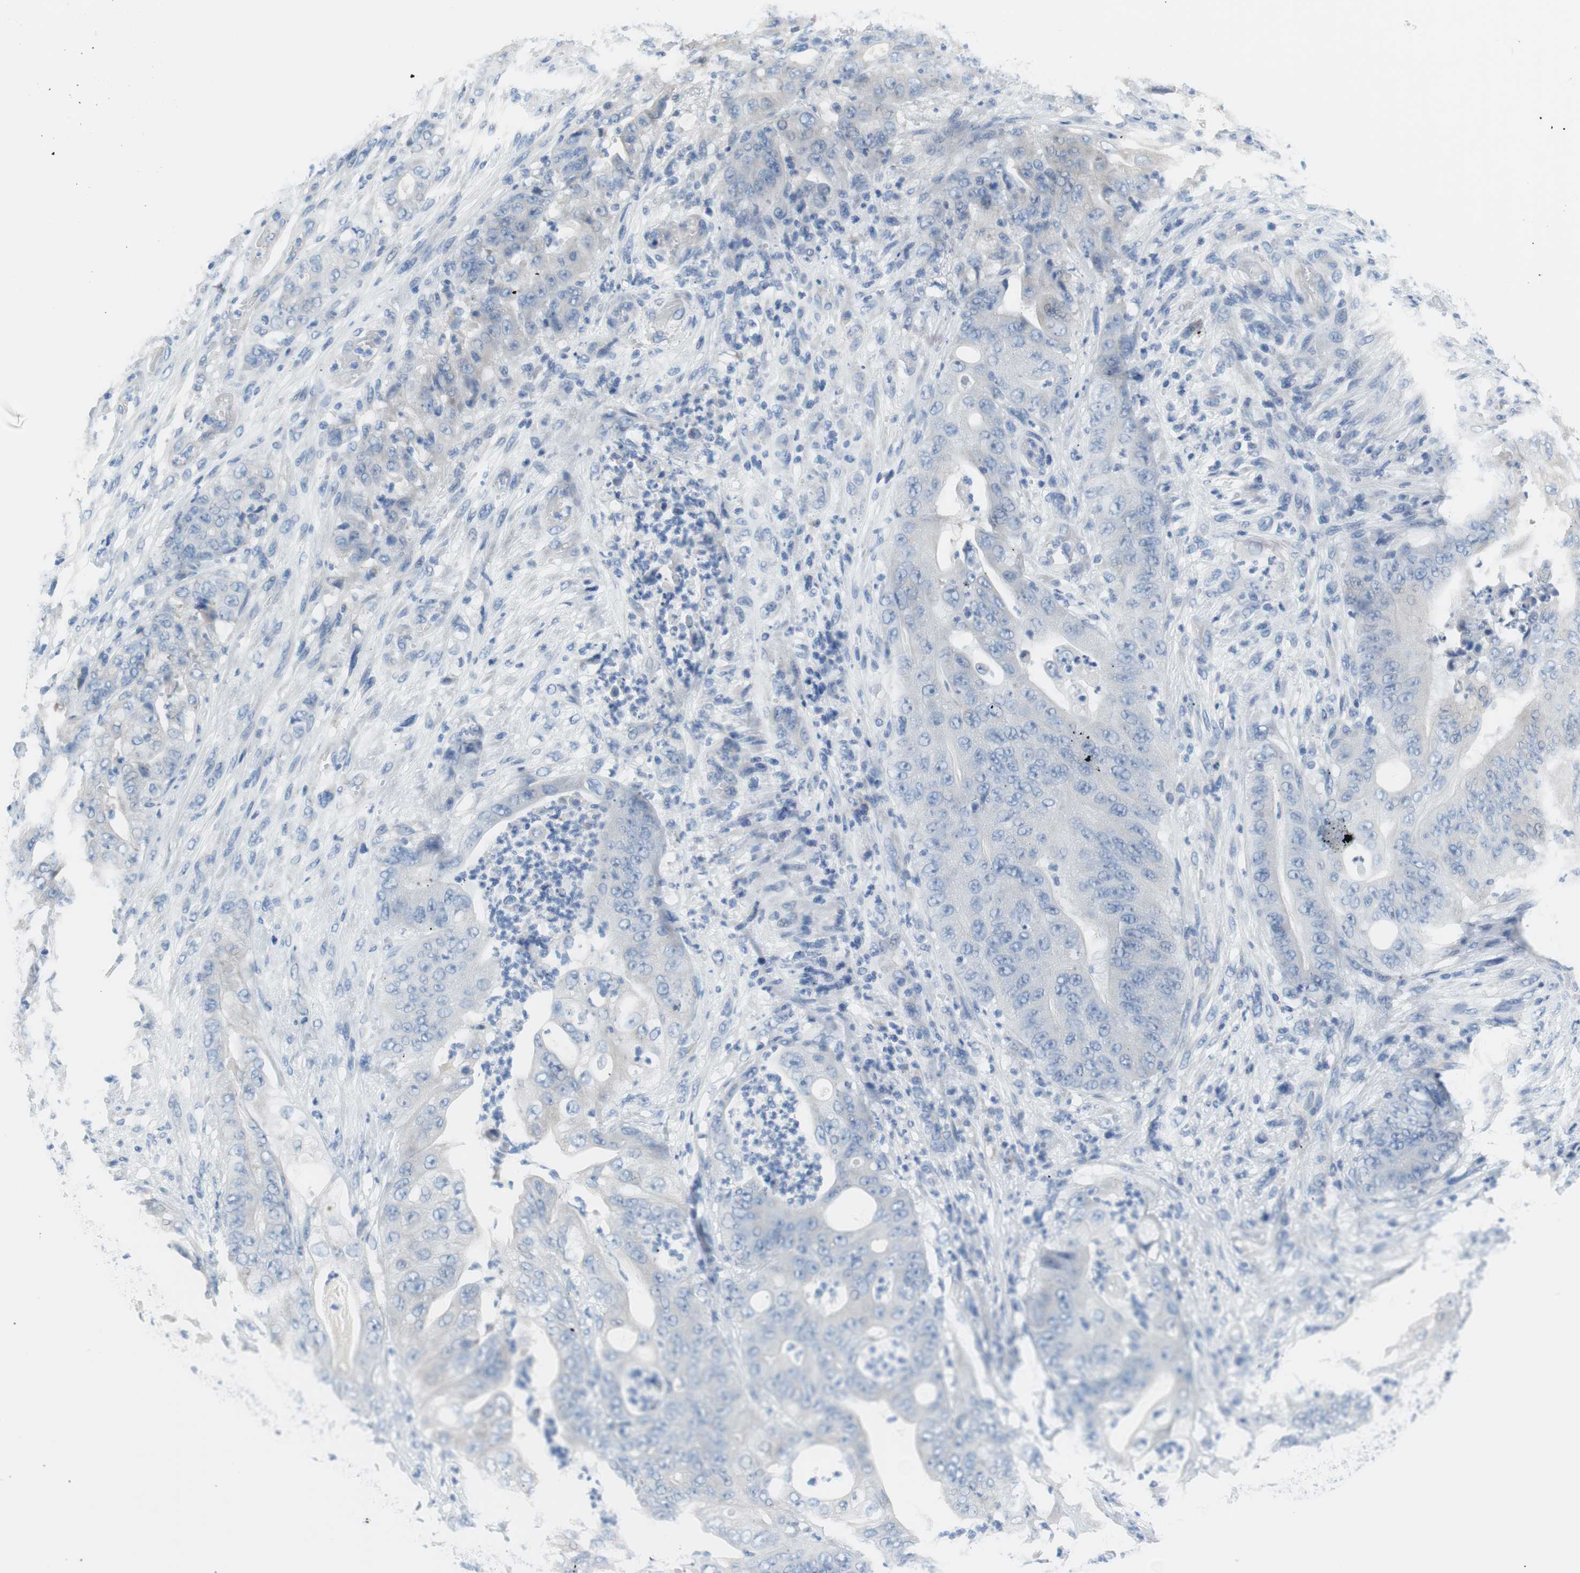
{"staining": {"intensity": "negative", "quantity": "none", "location": "none"}, "tissue": "stomach cancer", "cell_type": "Tumor cells", "image_type": "cancer", "snomed": [{"axis": "morphology", "description": "Adenocarcinoma, NOS"}, {"axis": "topography", "description": "Stomach"}], "caption": "Immunohistochemistry (IHC) of stomach adenocarcinoma exhibits no staining in tumor cells. Nuclei are stained in blue.", "gene": "MYH1", "patient": {"sex": "female", "age": 73}}